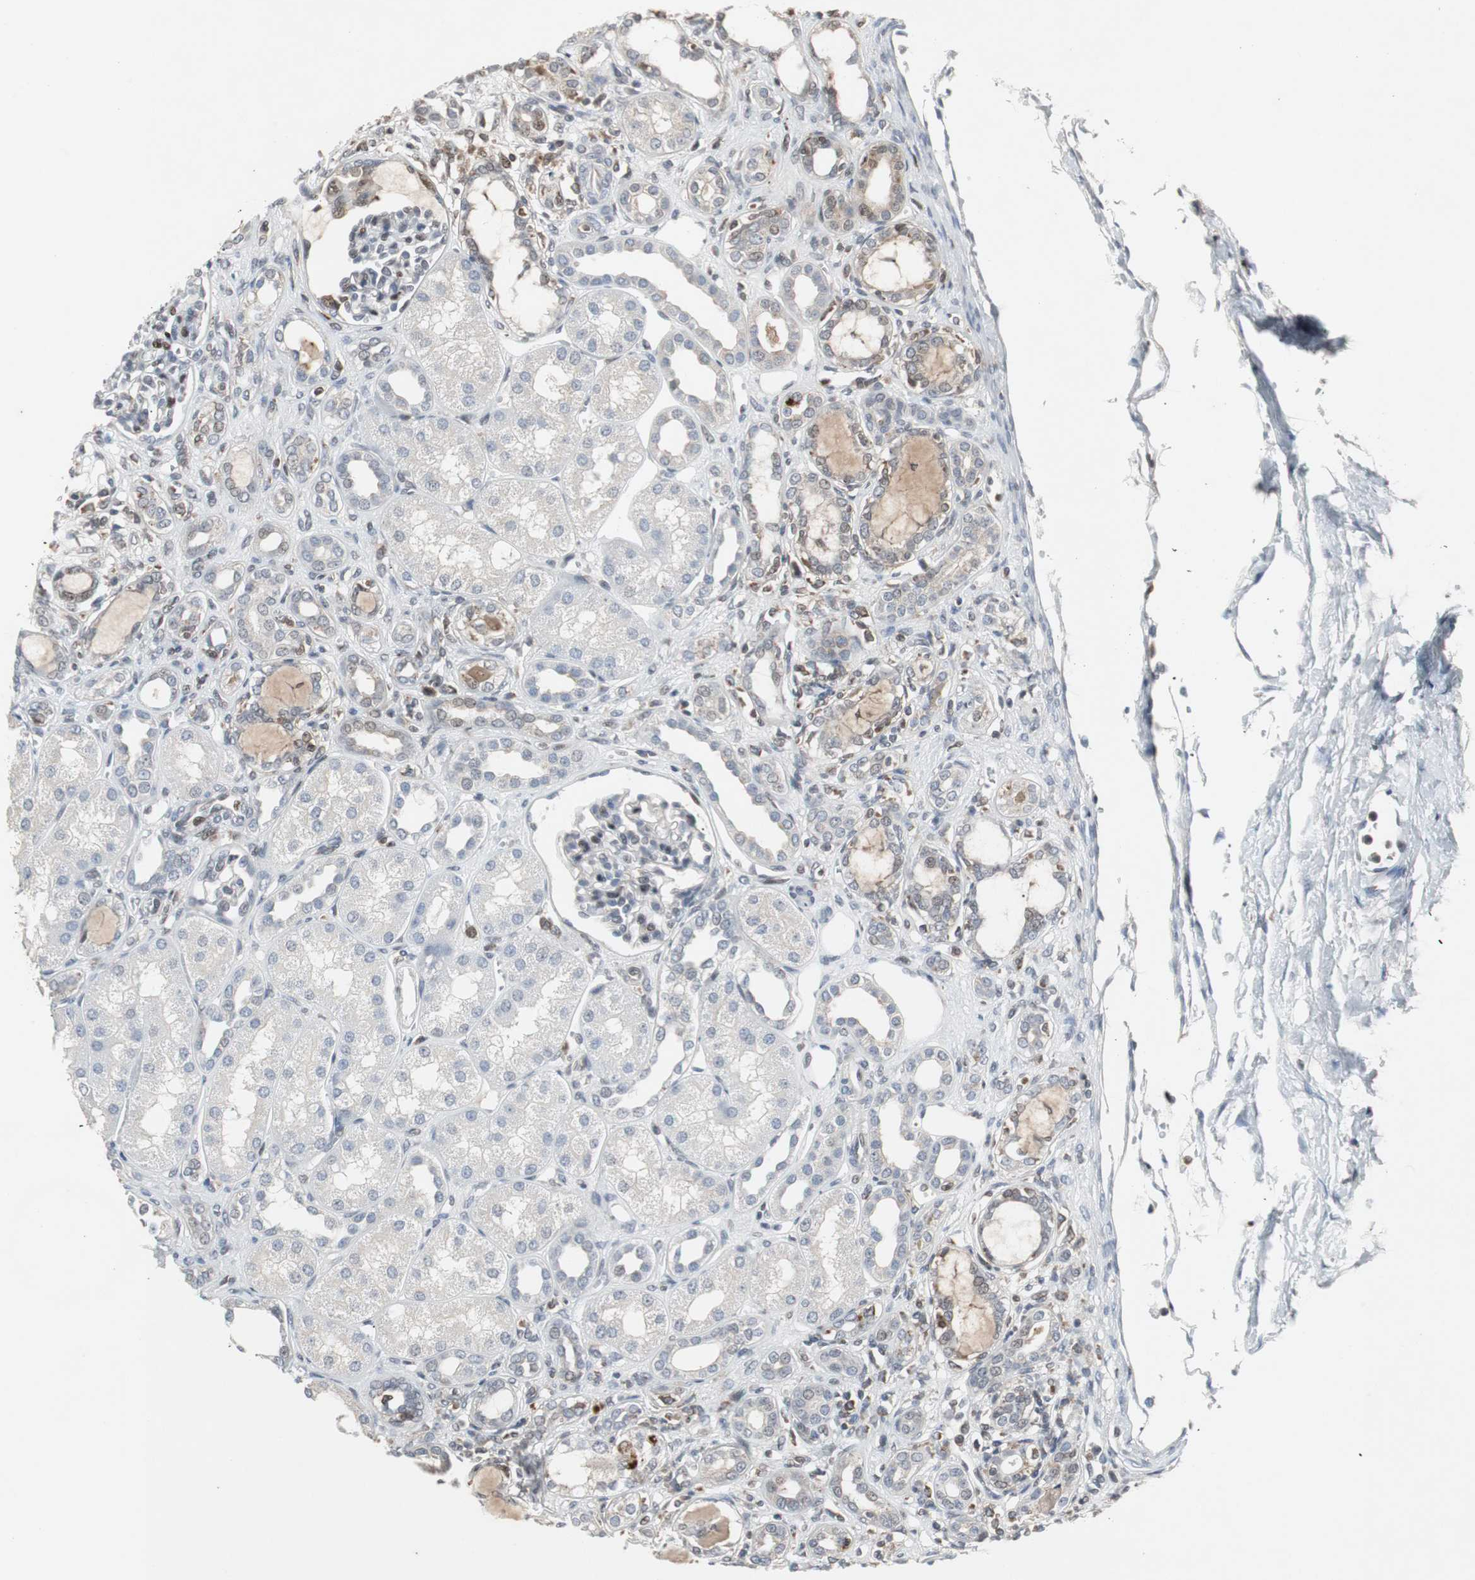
{"staining": {"intensity": "negative", "quantity": "none", "location": "none"}, "tissue": "kidney", "cell_type": "Cells in glomeruli", "image_type": "normal", "snomed": [{"axis": "morphology", "description": "Normal tissue, NOS"}, {"axis": "topography", "description": "Kidney"}], "caption": "An IHC image of unremarkable kidney is shown. There is no staining in cells in glomeruli of kidney.", "gene": "GRK2", "patient": {"sex": "male", "age": 7}}